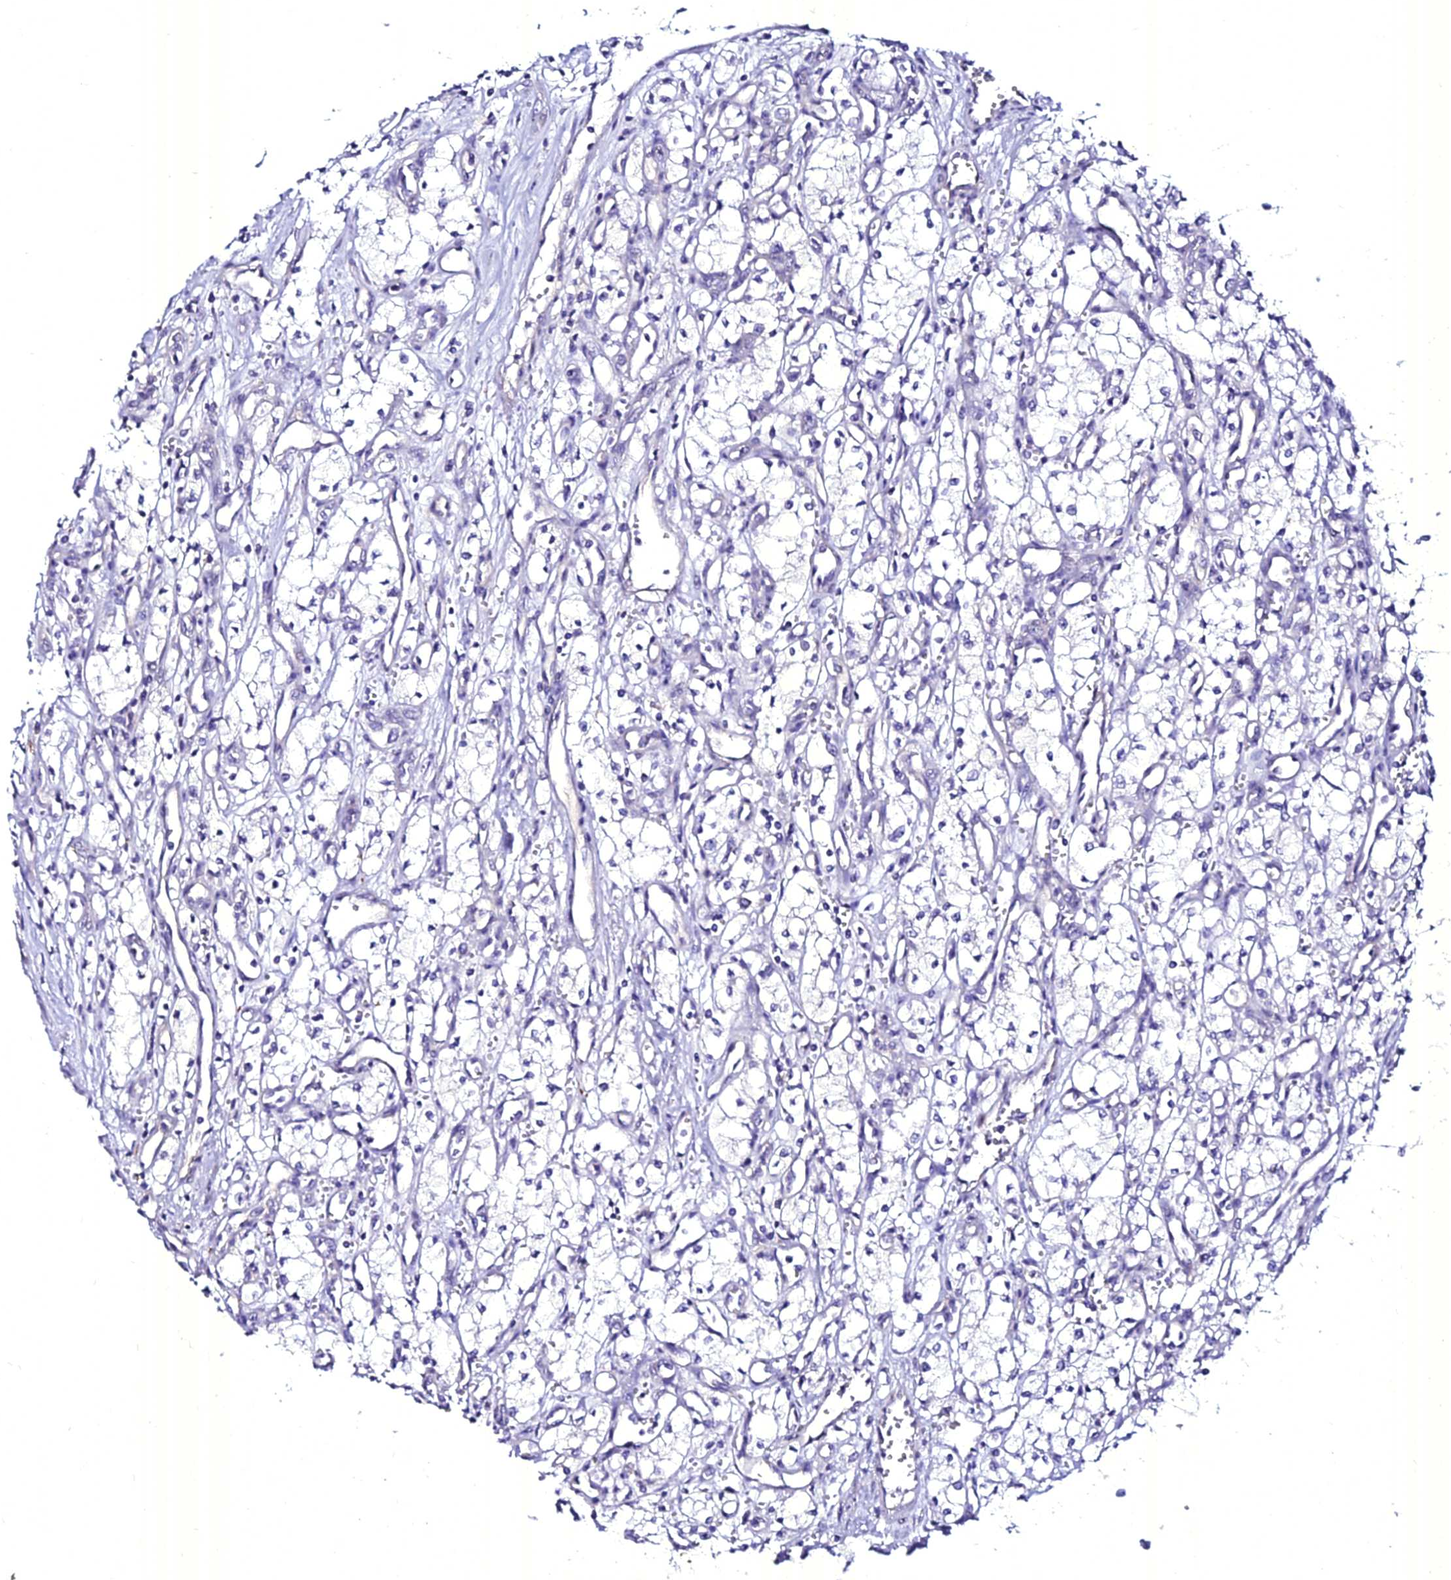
{"staining": {"intensity": "negative", "quantity": "none", "location": "none"}, "tissue": "renal cancer", "cell_type": "Tumor cells", "image_type": "cancer", "snomed": [{"axis": "morphology", "description": "Adenocarcinoma, NOS"}, {"axis": "topography", "description": "Kidney"}], "caption": "This is a image of IHC staining of renal cancer, which shows no staining in tumor cells.", "gene": "ATG16L2", "patient": {"sex": "male", "age": 59}}